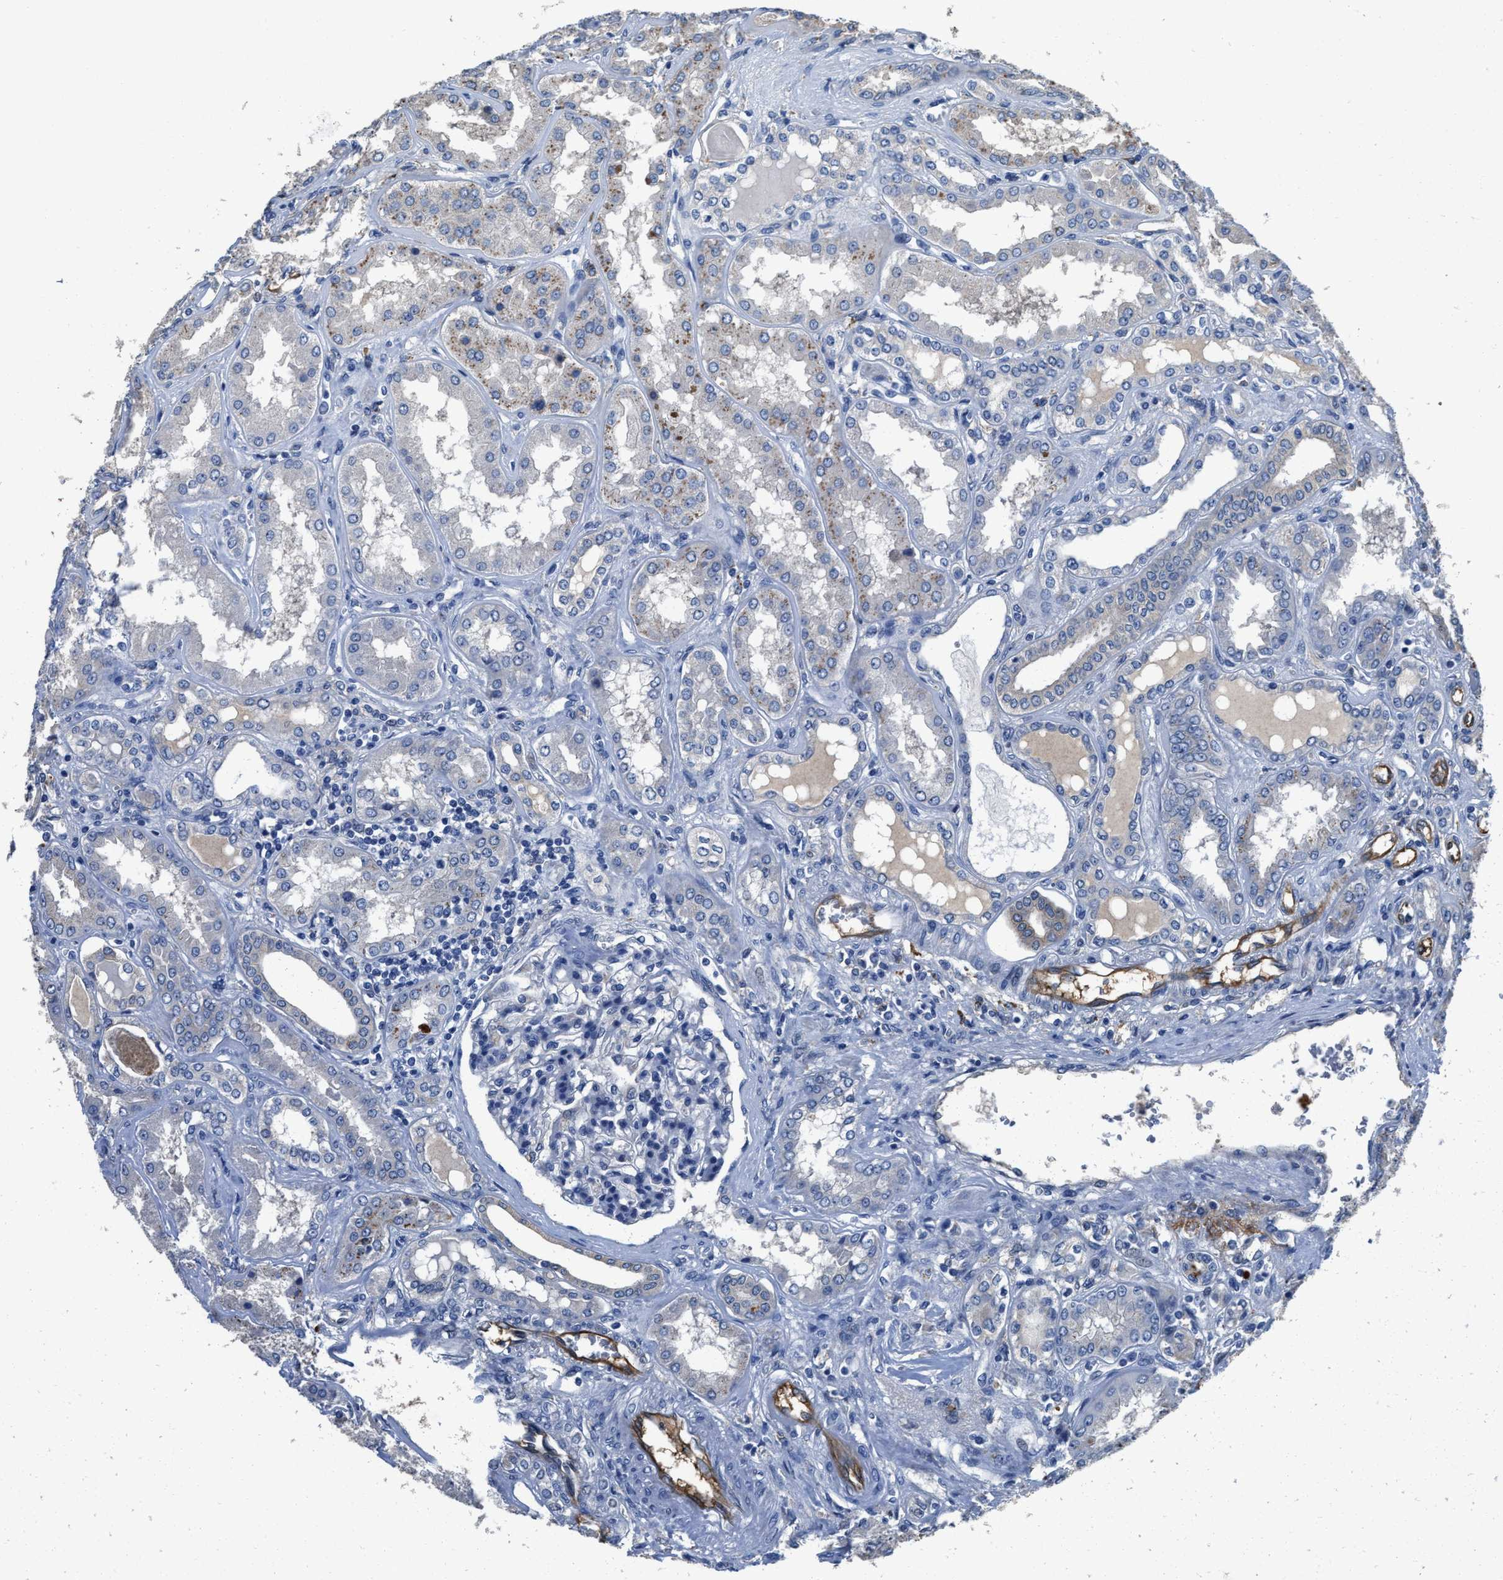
{"staining": {"intensity": "negative", "quantity": "none", "location": "none"}, "tissue": "kidney", "cell_type": "Cells in glomeruli", "image_type": "normal", "snomed": [{"axis": "morphology", "description": "Normal tissue, NOS"}, {"axis": "topography", "description": "Kidney"}], "caption": "DAB immunohistochemical staining of unremarkable human kidney exhibits no significant expression in cells in glomeruli.", "gene": "PEG10", "patient": {"sex": "female", "age": 56}}